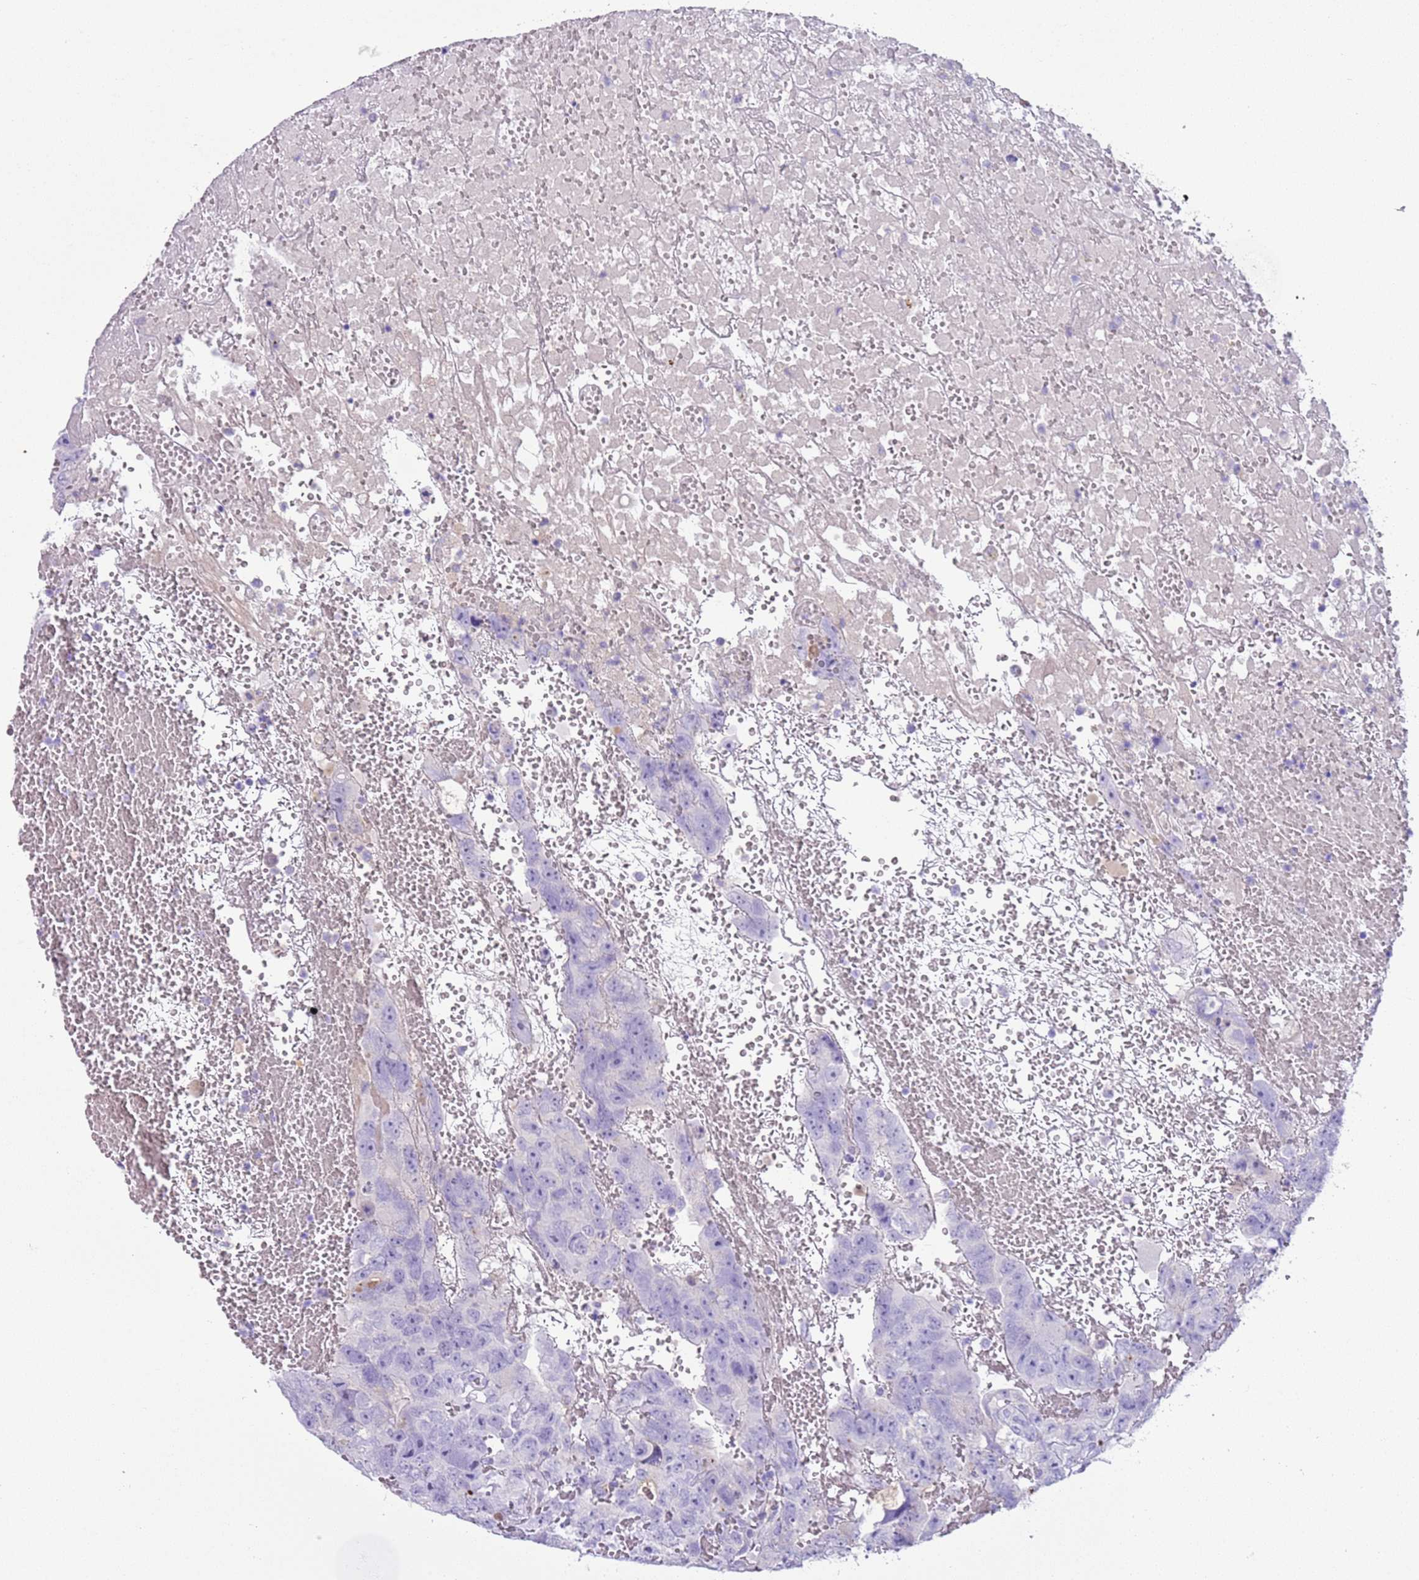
{"staining": {"intensity": "negative", "quantity": "none", "location": "none"}, "tissue": "testis cancer", "cell_type": "Tumor cells", "image_type": "cancer", "snomed": [{"axis": "morphology", "description": "Carcinoma, Embryonal, NOS"}, {"axis": "topography", "description": "Testis"}], "caption": "Testis embryonal carcinoma stained for a protein using immunohistochemistry demonstrates no expression tumor cells.", "gene": "IGKV3D-11", "patient": {"sex": "male", "age": 45}}